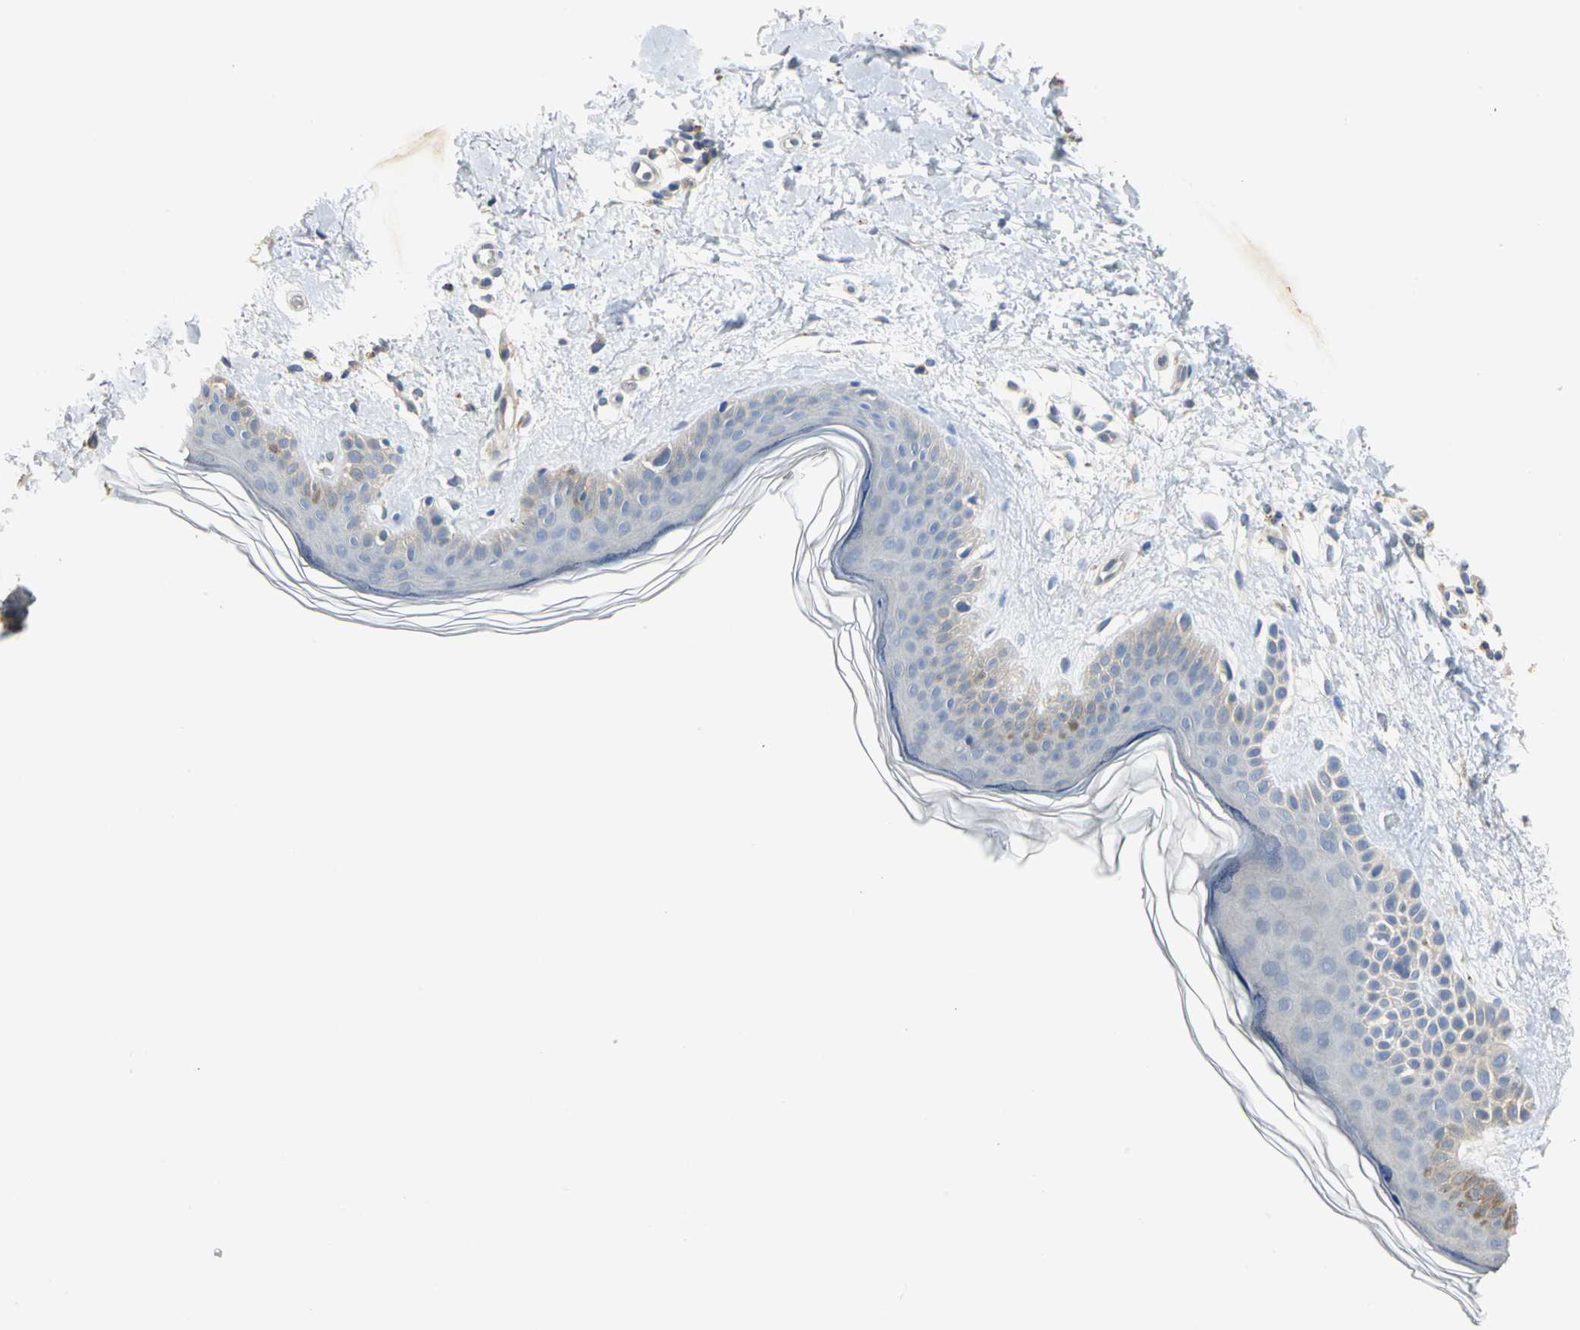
{"staining": {"intensity": "negative", "quantity": "none", "location": "none"}, "tissue": "skin", "cell_type": "Fibroblasts", "image_type": "normal", "snomed": [{"axis": "morphology", "description": "Normal tissue, NOS"}, {"axis": "topography", "description": "Skin"}], "caption": "Immunohistochemistry of normal human skin exhibits no expression in fibroblasts. Nuclei are stained in blue.", "gene": "IL17RB", "patient": {"sex": "female", "age": 56}}